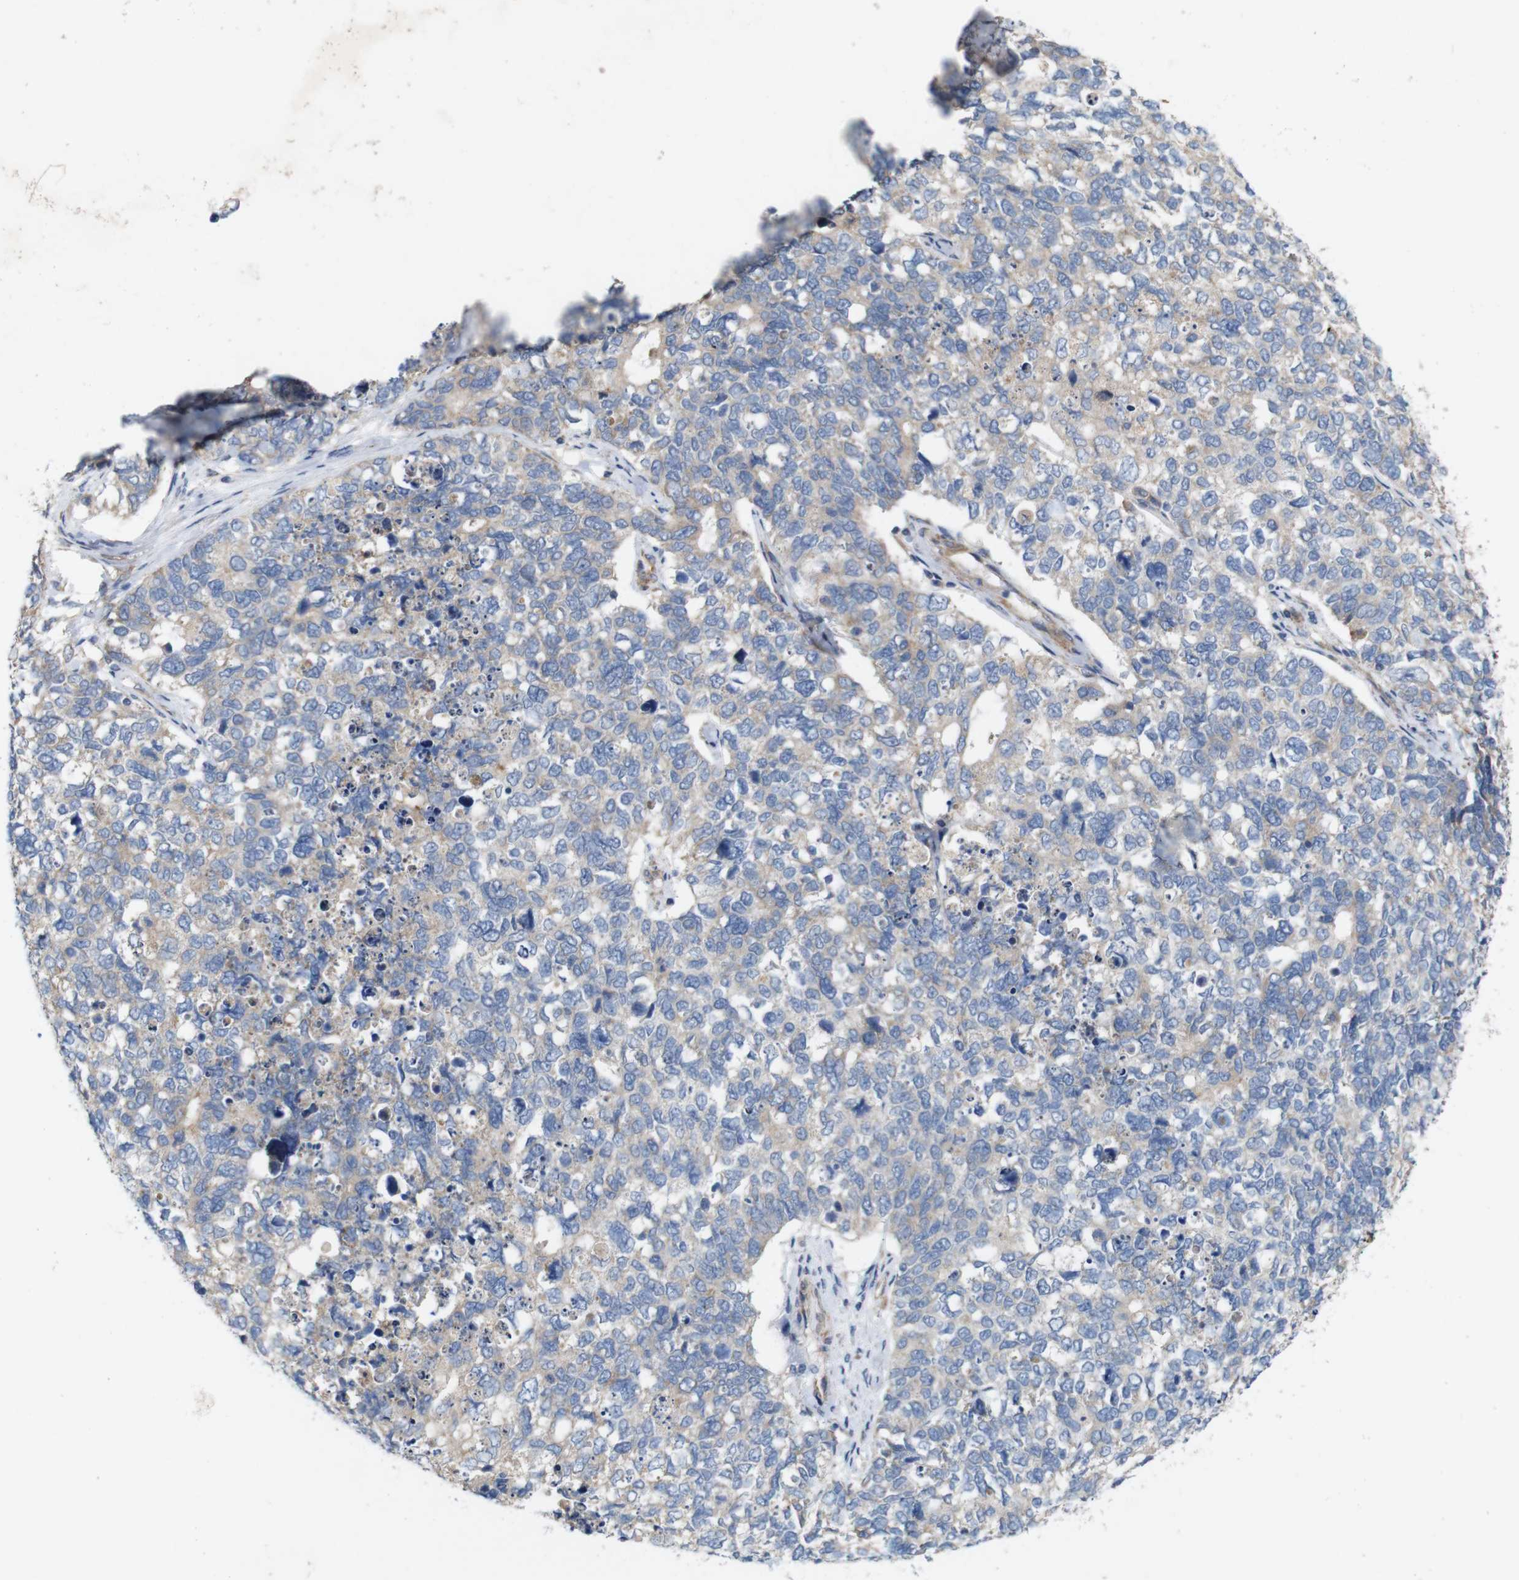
{"staining": {"intensity": "weak", "quantity": "25%-75%", "location": "cytoplasmic/membranous"}, "tissue": "cervical cancer", "cell_type": "Tumor cells", "image_type": "cancer", "snomed": [{"axis": "morphology", "description": "Squamous cell carcinoma, NOS"}, {"axis": "topography", "description": "Cervix"}], "caption": "Brown immunohistochemical staining in human cervical cancer (squamous cell carcinoma) reveals weak cytoplasmic/membranous expression in about 25%-75% of tumor cells. (DAB (3,3'-diaminobenzidine) IHC, brown staining for protein, blue staining for nuclei).", "gene": "SIGLEC8", "patient": {"sex": "female", "age": 63}}